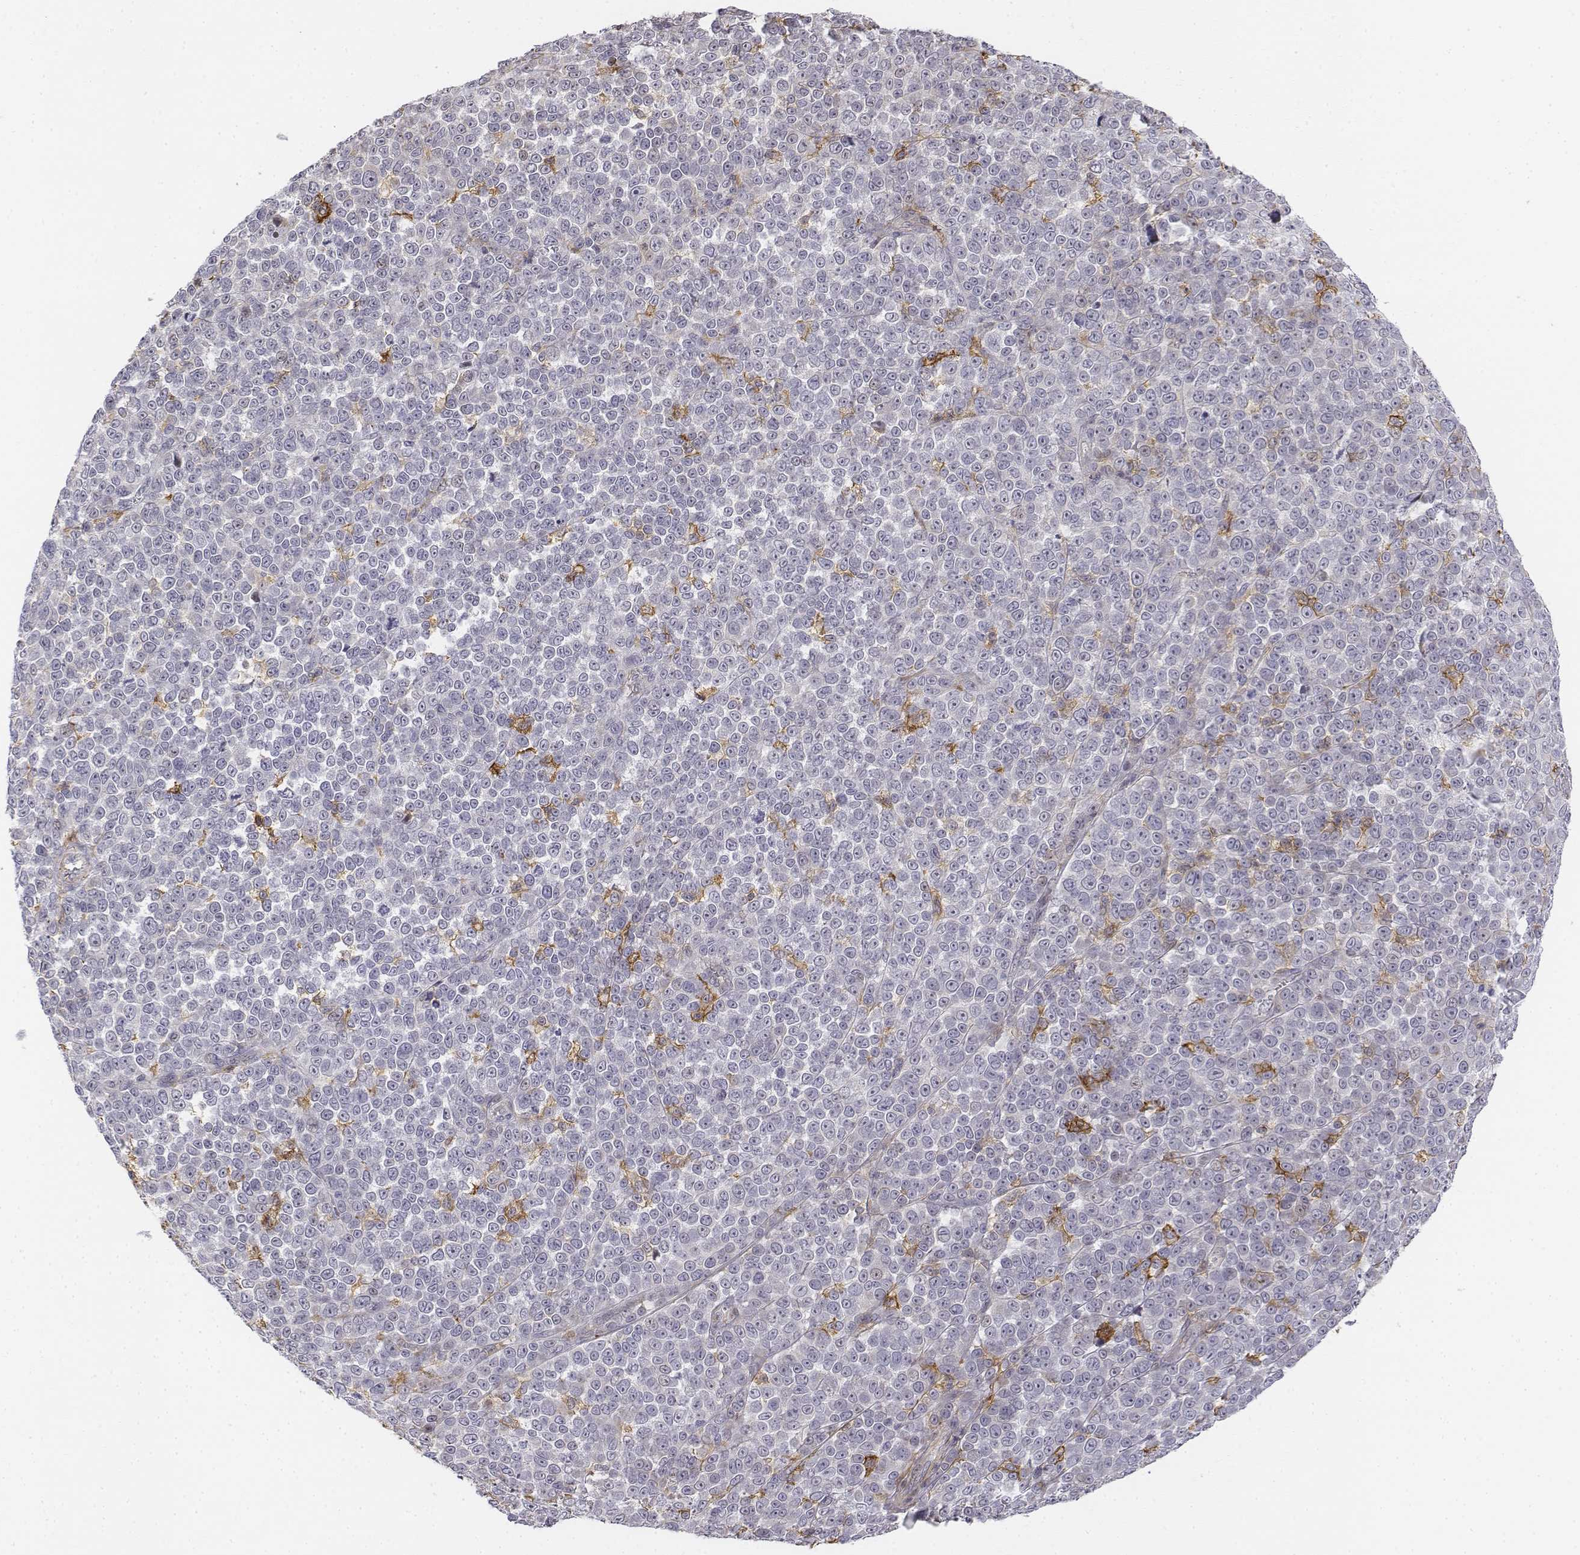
{"staining": {"intensity": "negative", "quantity": "none", "location": "none"}, "tissue": "melanoma", "cell_type": "Tumor cells", "image_type": "cancer", "snomed": [{"axis": "morphology", "description": "Malignant melanoma, NOS"}, {"axis": "topography", "description": "Skin"}], "caption": "This is an immunohistochemistry photomicrograph of malignant melanoma. There is no staining in tumor cells.", "gene": "CD14", "patient": {"sex": "female", "age": 95}}